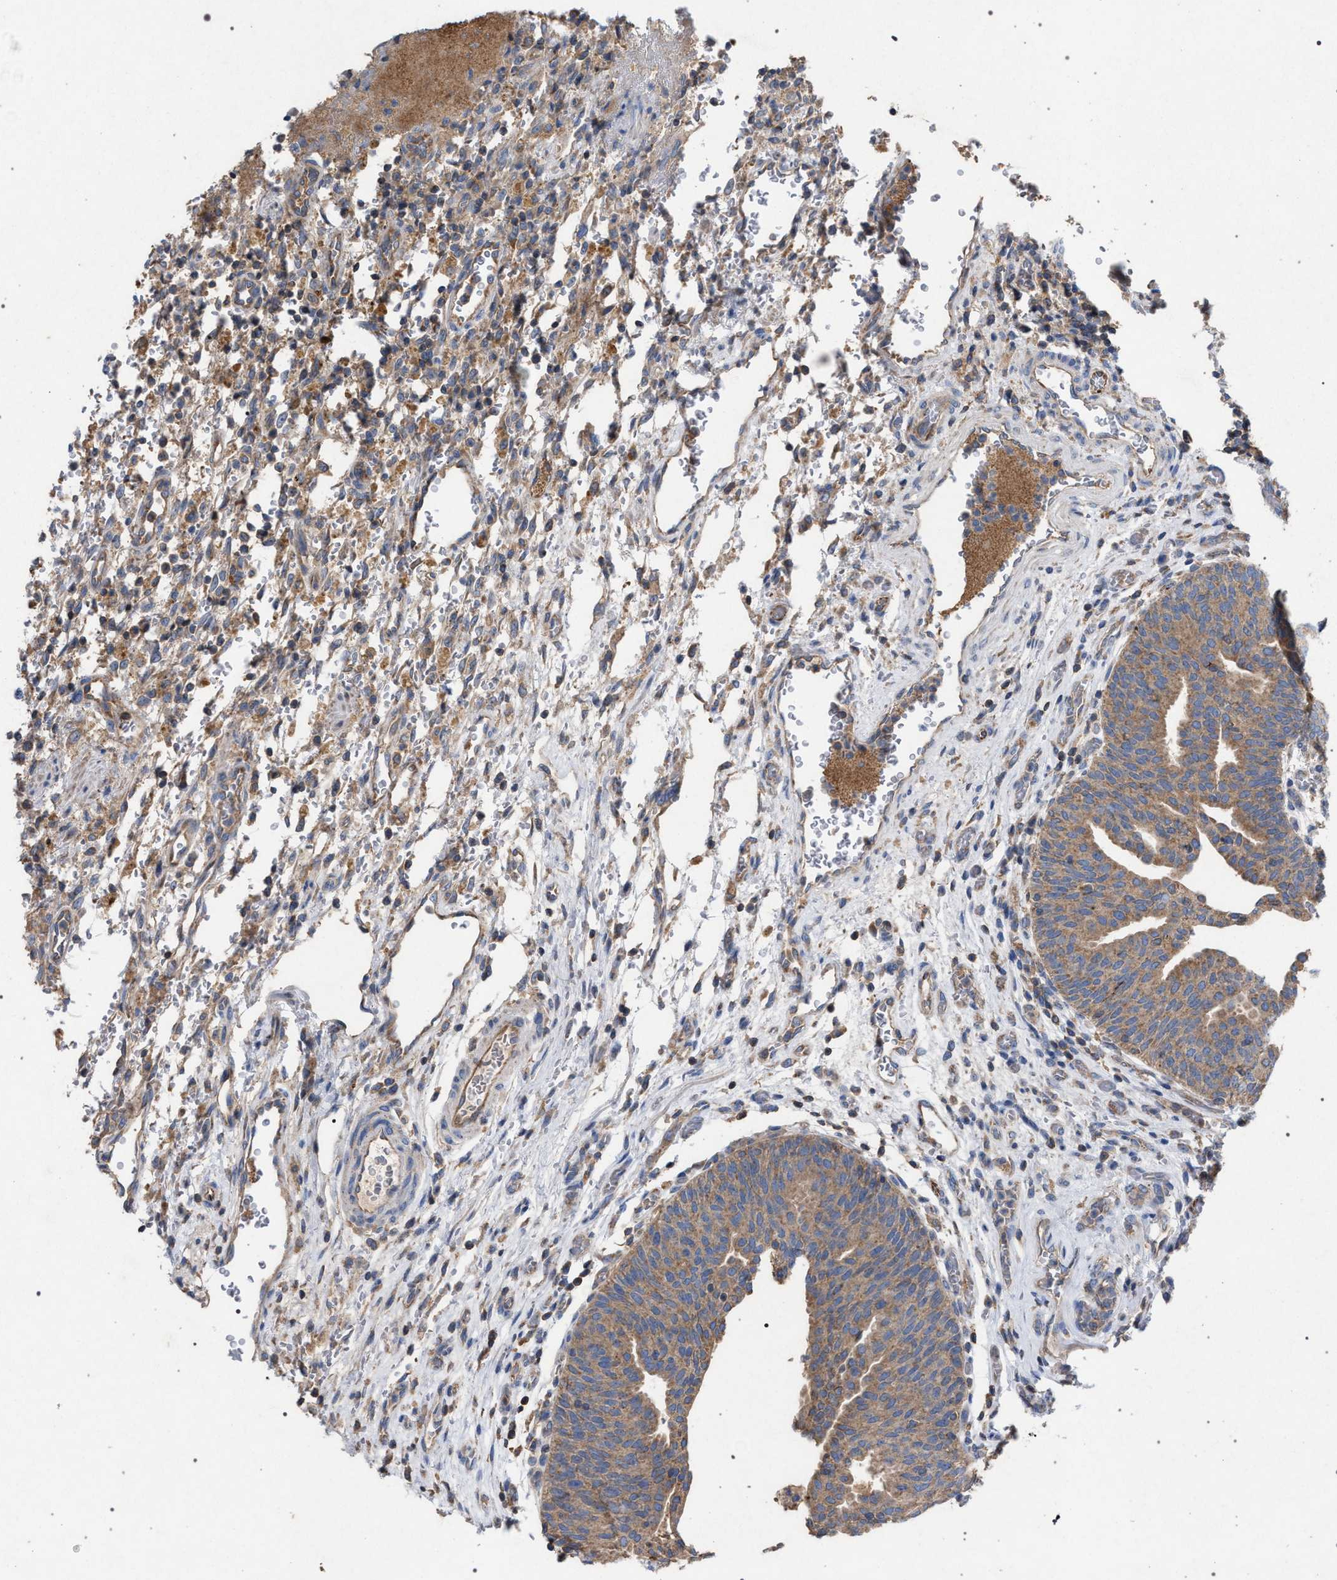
{"staining": {"intensity": "weak", "quantity": ">75%", "location": "cytoplasmic/membranous"}, "tissue": "urothelial cancer", "cell_type": "Tumor cells", "image_type": "cancer", "snomed": [{"axis": "morphology", "description": "Urothelial carcinoma, Low grade"}, {"axis": "morphology", "description": "Urothelial carcinoma, High grade"}, {"axis": "topography", "description": "Urinary bladder"}], "caption": "Protein staining by immunohistochemistry (IHC) displays weak cytoplasmic/membranous positivity in about >75% of tumor cells in urothelial cancer.", "gene": "VPS13A", "patient": {"sex": "male", "age": 35}}